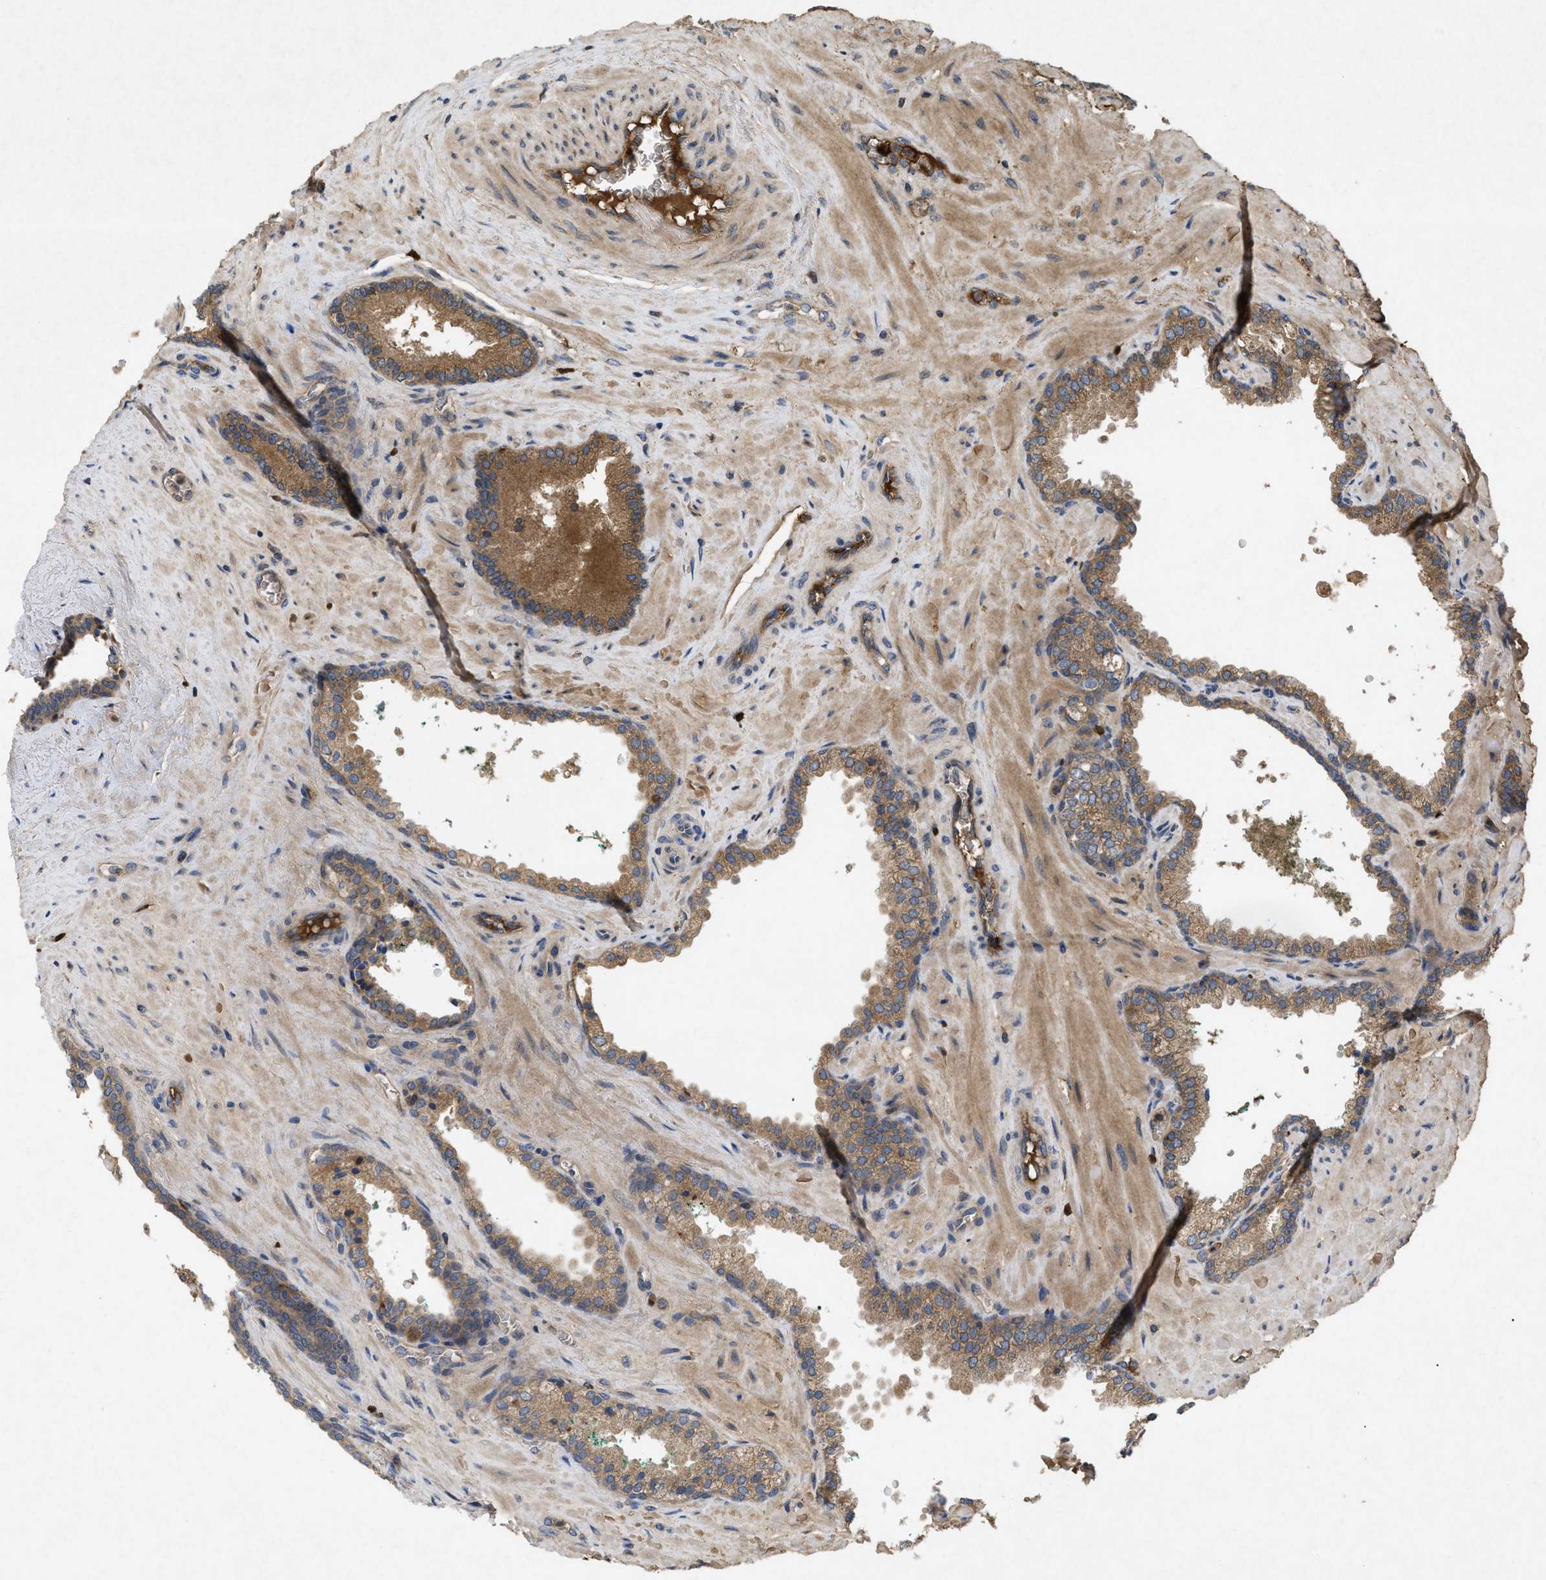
{"staining": {"intensity": "moderate", "quantity": ">75%", "location": "cytoplasmic/membranous"}, "tissue": "prostate cancer", "cell_type": "Tumor cells", "image_type": "cancer", "snomed": [{"axis": "morphology", "description": "Adenocarcinoma, Low grade"}, {"axis": "topography", "description": "Prostate"}], "caption": "Human prostate low-grade adenocarcinoma stained for a protein (brown) displays moderate cytoplasmic/membranous positive staining in approximately >75% of tumor cells.", "gene": "RAB2A", "patient": {"sex": "male", "age": 63}}